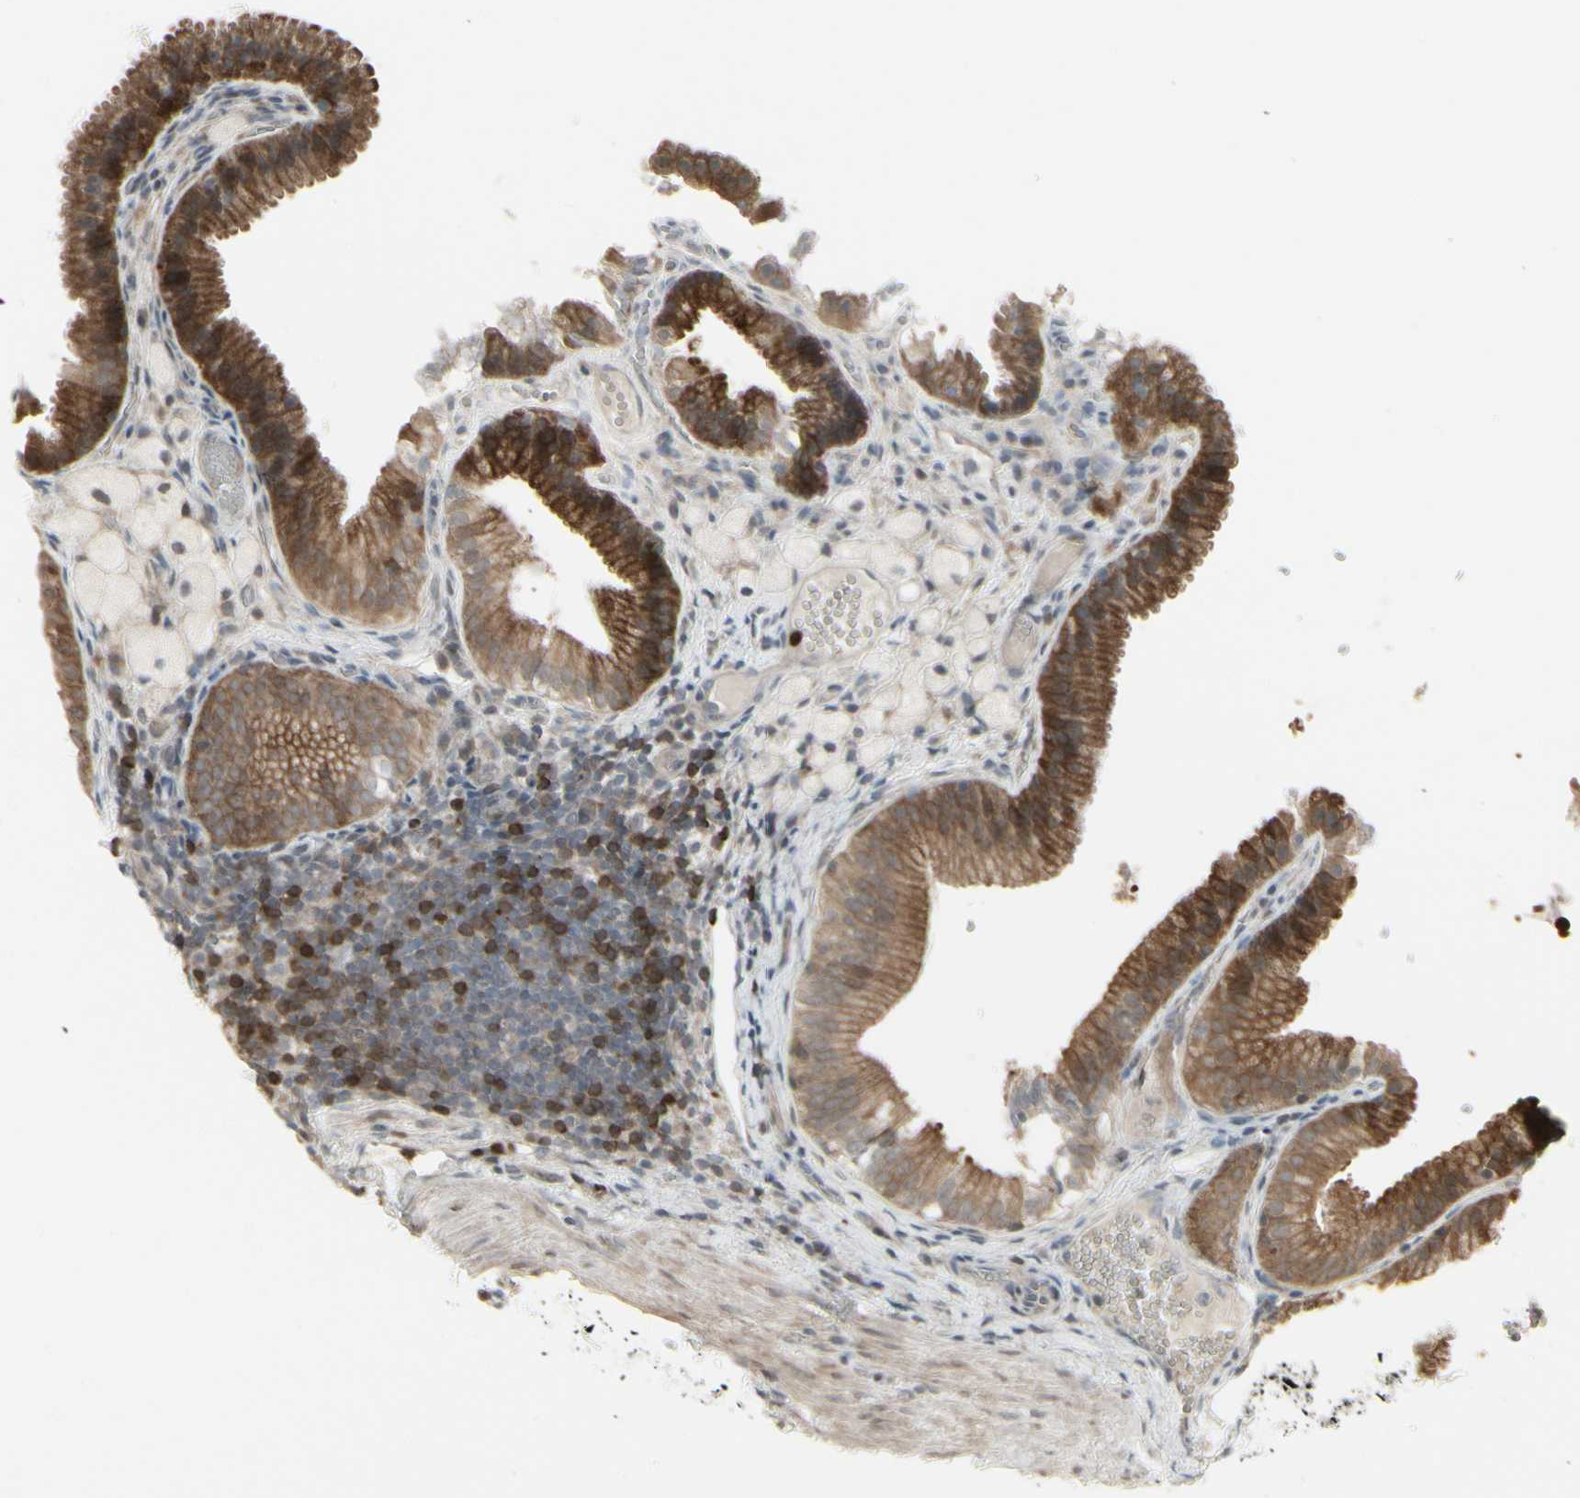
{"staining": {"intensity": "strong", "quantity": ">75%", "location": "cytoplasmic/membranous"}, "tissue": "gallbladder", "cell_type": "Glandular cells", "image_type": "normal", "snomed": [{"axis": "morphology", "description": "Normal tissue, NOS"}, {"axis": "topography", "description": "Gallbladder"}], "caption": "DAB (3,3'-diaminobenzidine) immunohistochemical staining of normal gallbladder shows strong cytoplasmic/membranous protein staining in about >75% of glandular cells. (Stains: DAB in brown, nuclei in blue, Microscopy: brightfield microscopy at high magnification).", "gene": "IGFBP6", "patient": {"sex": "female", "age": 24}}